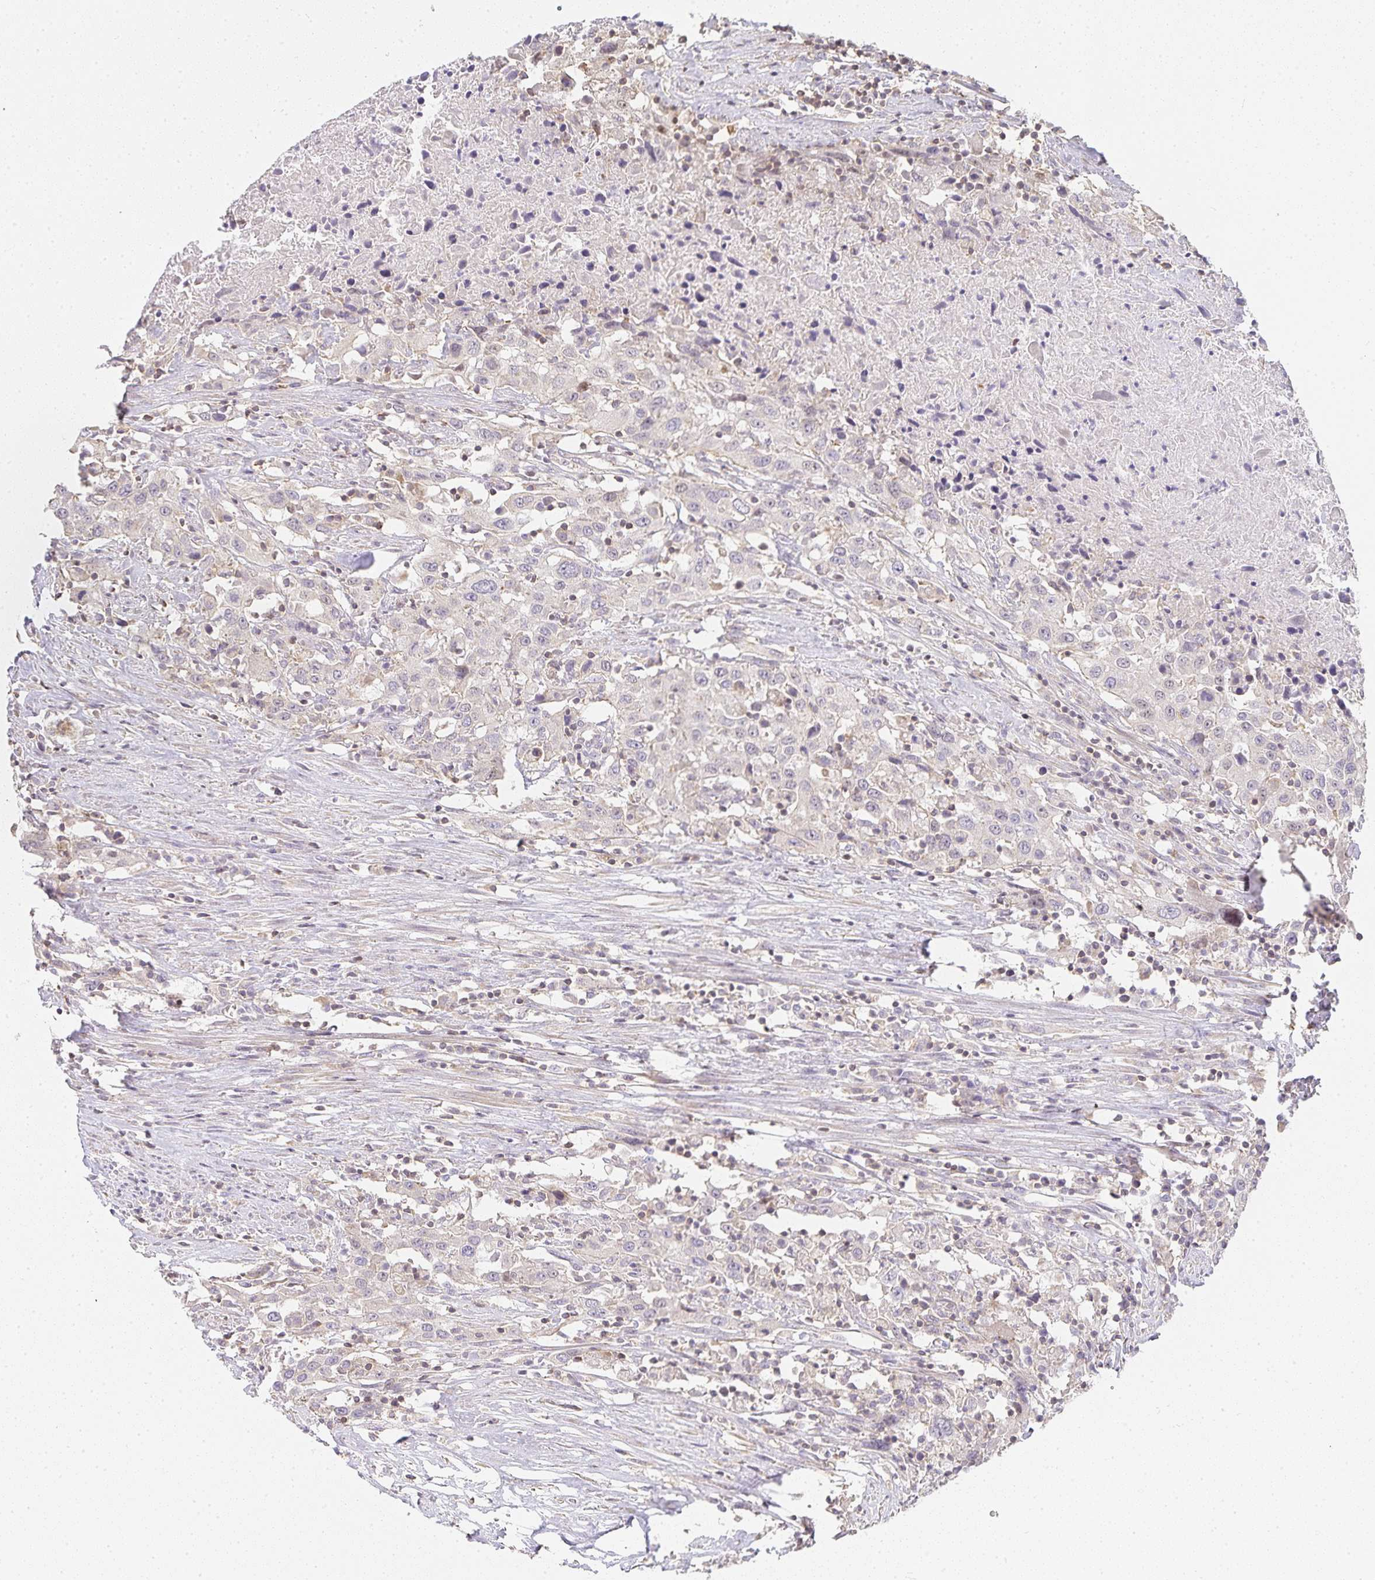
{"staining": {"intensity": "negative", "quantity": "none", "location": "none"}, "tissue": "urothelial cancer", "cell_type": "Tumor cells", "image_type": "cancer", "snomed": [{"axis": "morphology", "description": "Urothelial carcinoma, High grade"}, {"axis": "topography", "description": "Urinary bladder"}], "caption": "An immunohistochemistry (IHC) histopathology image of urothelial carcinoma (high-grade) is shown. There is no staining in tumor cells of urothelial carcinoma (high-grade).", "gene": "GATA3", "patient": {"sex": "male", "age": 61}}